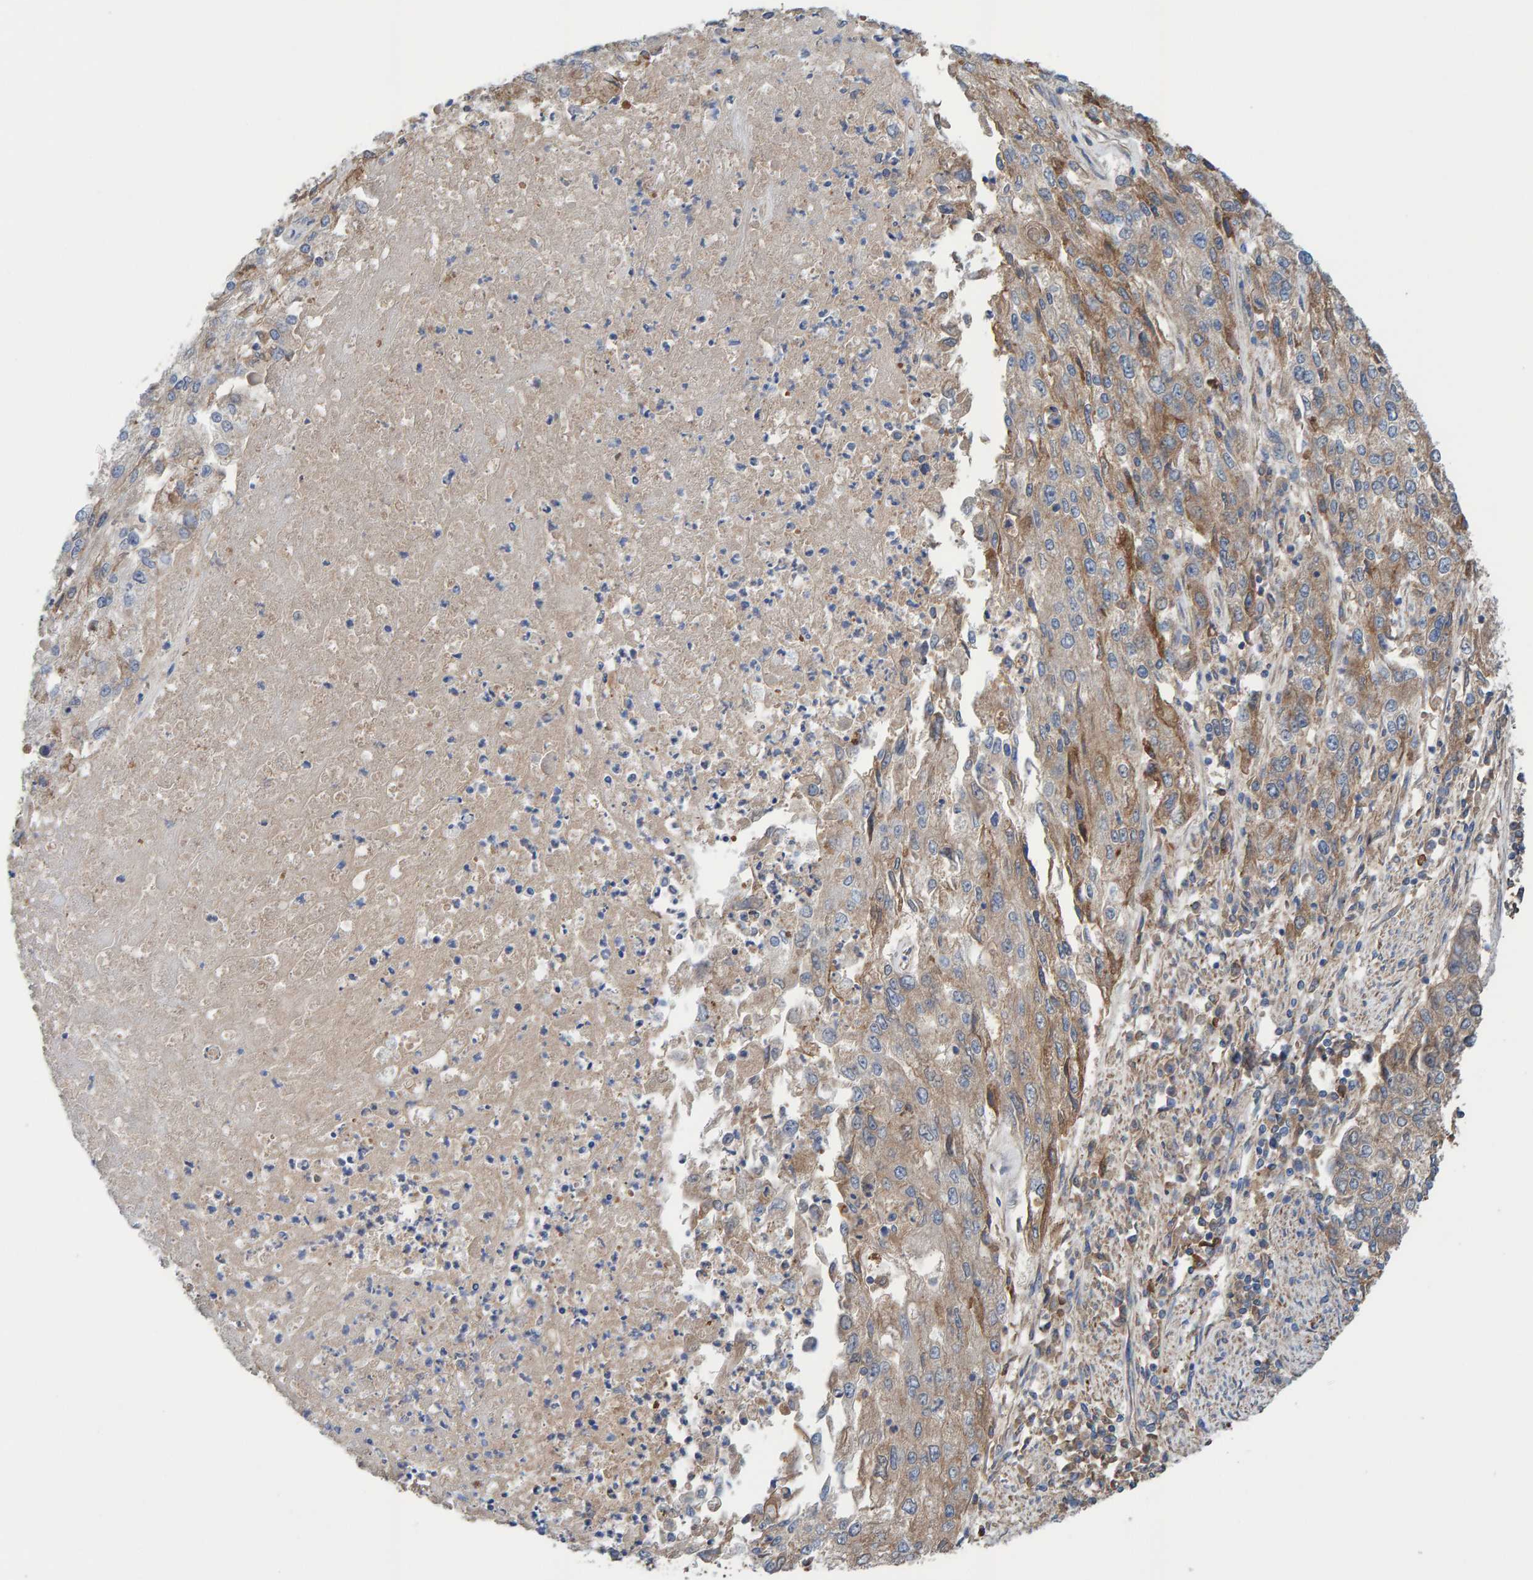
{"staining": {"intensity": "moderate", "quantity": "25%-75%", "location": "cytoplasmic/membranous"}, "tissue": "endometrial cancer", "cell_type": "Tumor cells", "image_type": "cancer", "snomed": [{"axis": "morphology", "description": "Adenocarcinoma, NOS"}, {"axis": "topography", "description": "Endometrium"}], "caption": "Endometrial cancer was stained to show a protein in brown. There is medium levels of moderate cytoplasmic/membranous staining in approximately 25%-75% of tumor cells.", "gene": "LRSAM1", "patient": {"sex": "female", "age": 49}}